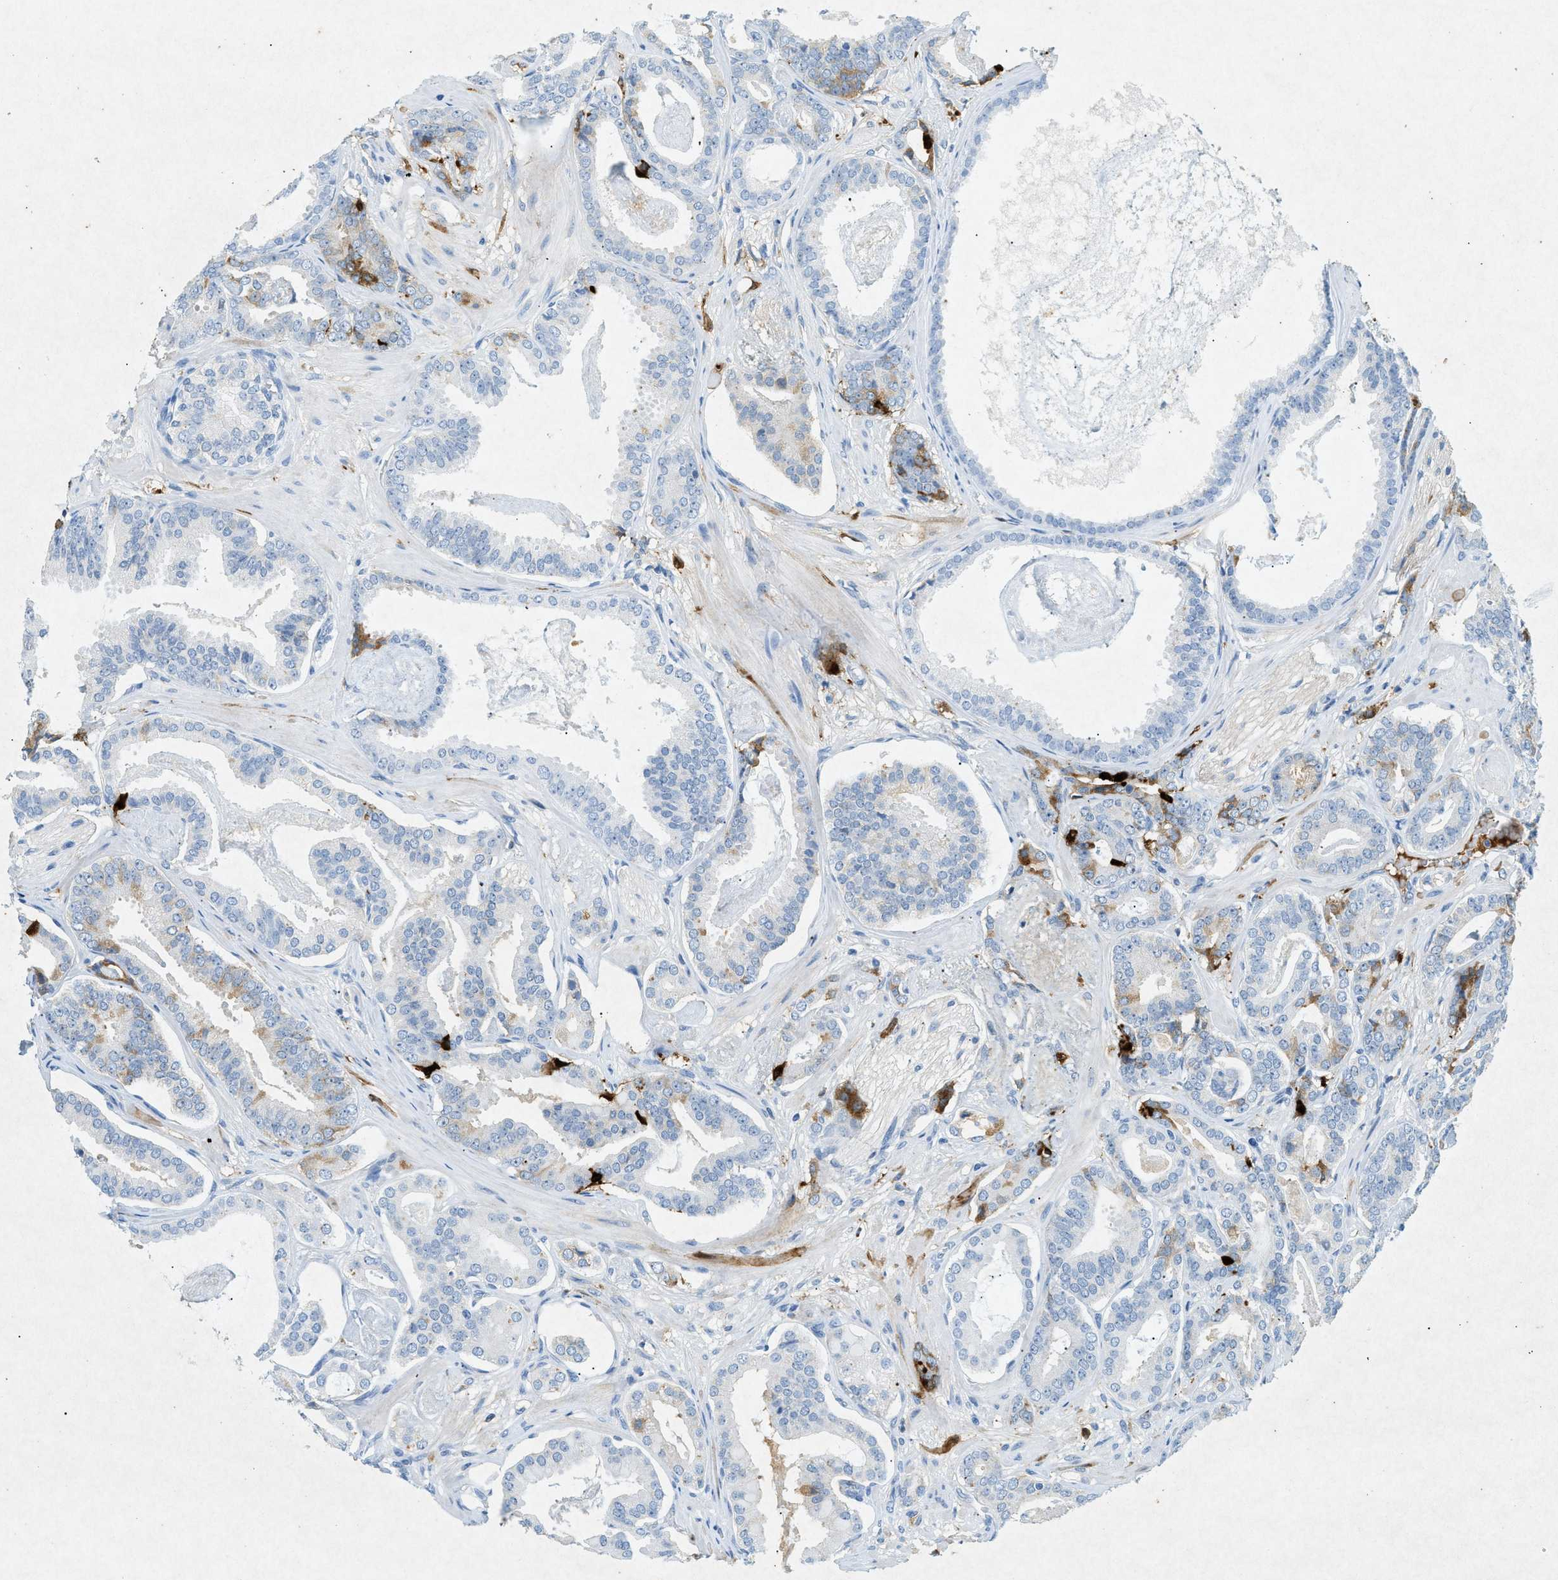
{"staining": {"intensity": "moderate", "quantity": "<25%", "location": "cytoplasmic/membranous"}, "tissue": "prostate cancer", "cell_type": "Tumor cells", "image_type": "cancer", "snomed": [{"axis": "morphology", "description": "Adenocarcinoma, Low grade"}, {"axis": "topography", "description": "Prostate"}], "caption": "Adenocarcinoma (low-grade) (prostate) stained with DAB (3,3'-diaminobenzidine) immunohistochemistry (IHC) demonstrates low levels of moderate cytoplasmic/membranous expression in about <25% of tumor cells.", "gene": "F2", "patient": {"sex": "male", "age": 53}}